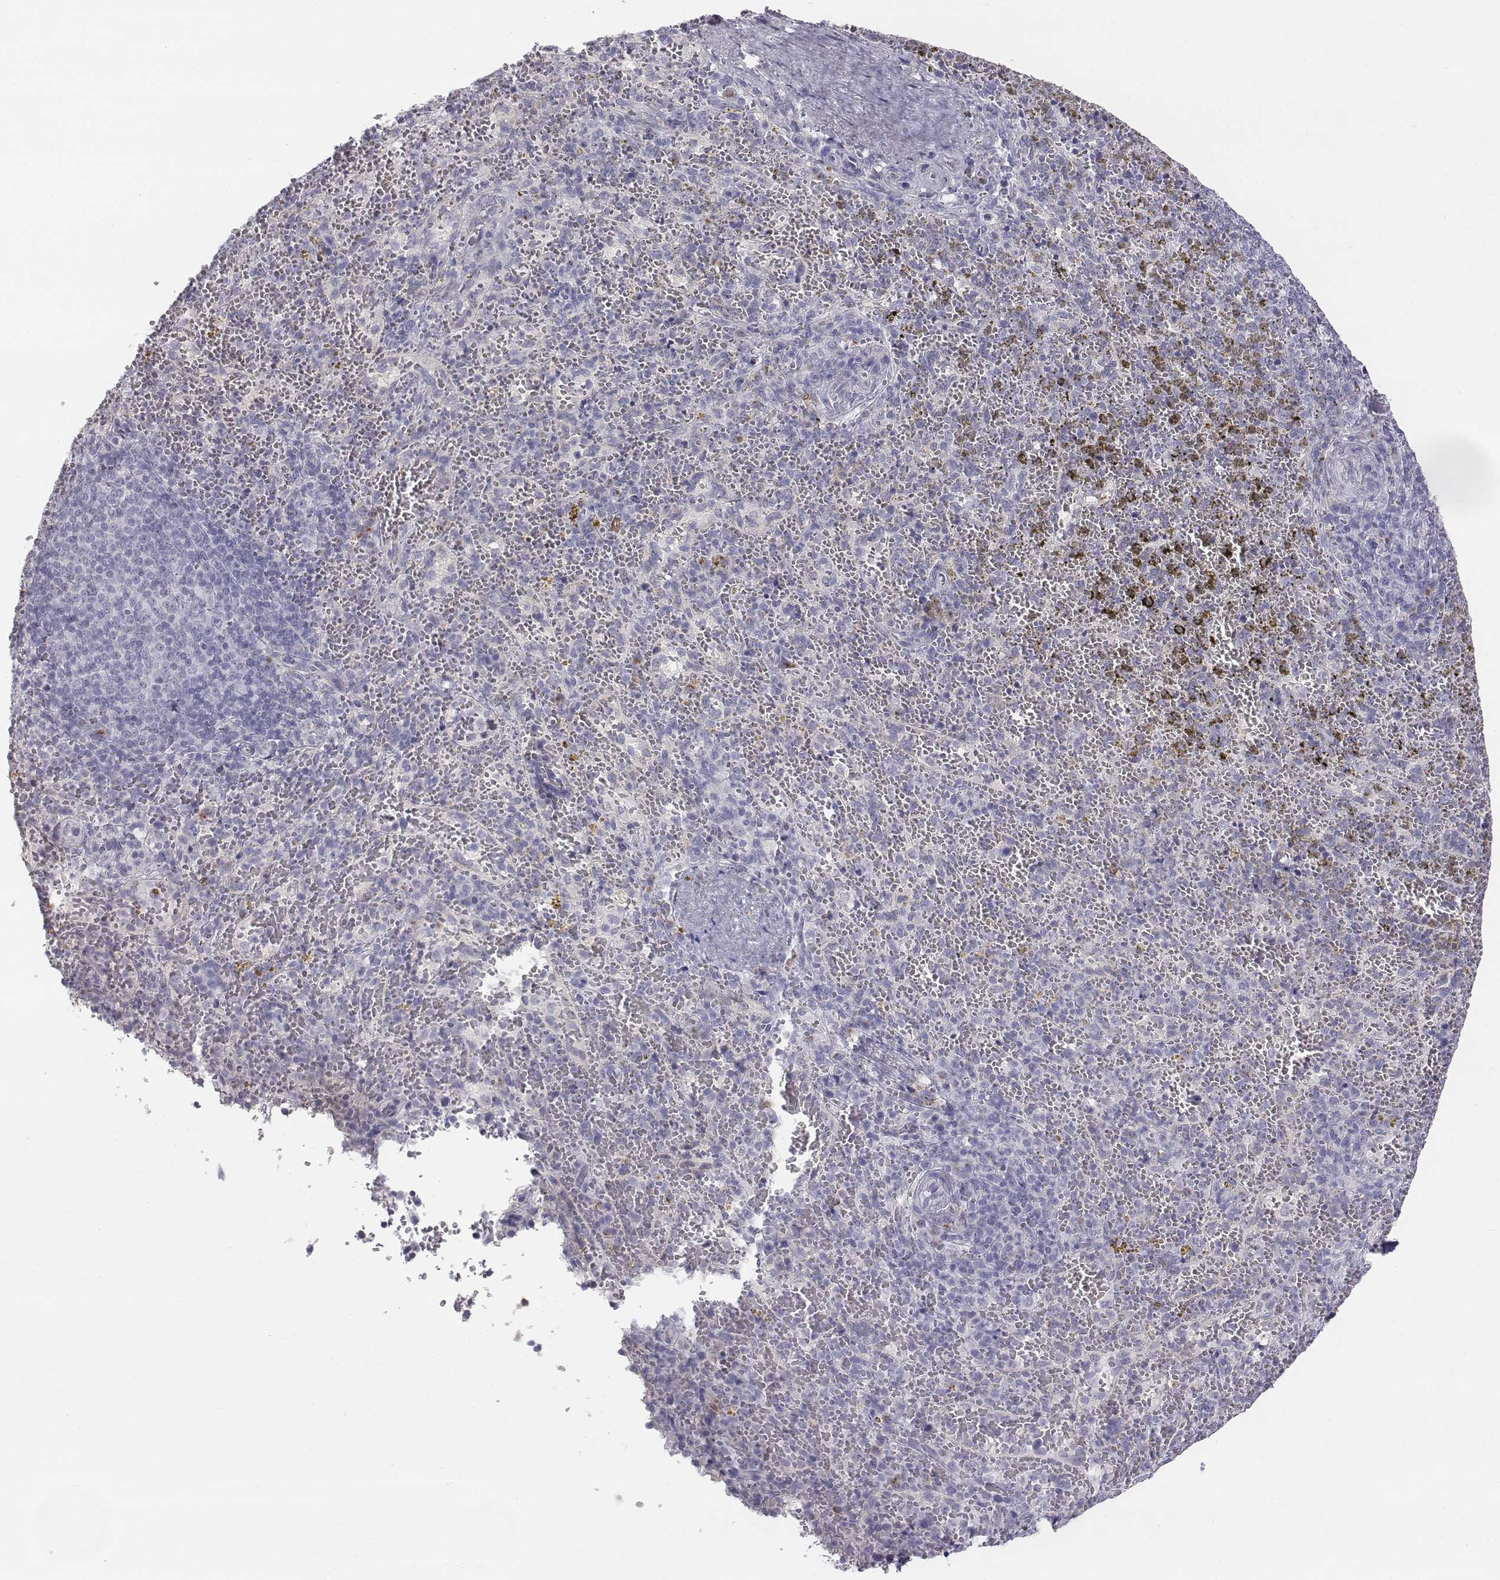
{"staining": {"intensity": "negative", "quantity": "none", "location": "none"}, "tissue": "spleen", "cell_type": "Cells in red pulp", "image_type": "normal", "snomed": [{"axis": "morphology", "description": "Normal tissue, NOS"}, {"axis": "topography", "description": "Spleen"}], "caption": "Spleen was stained to show a protein in brown. There is no significant expression in cells in red pulp. (DAB IHC with hematoxylin counter stain).", "gene": "C6orf58", "patient": {"sex": "female", "age": 50}}